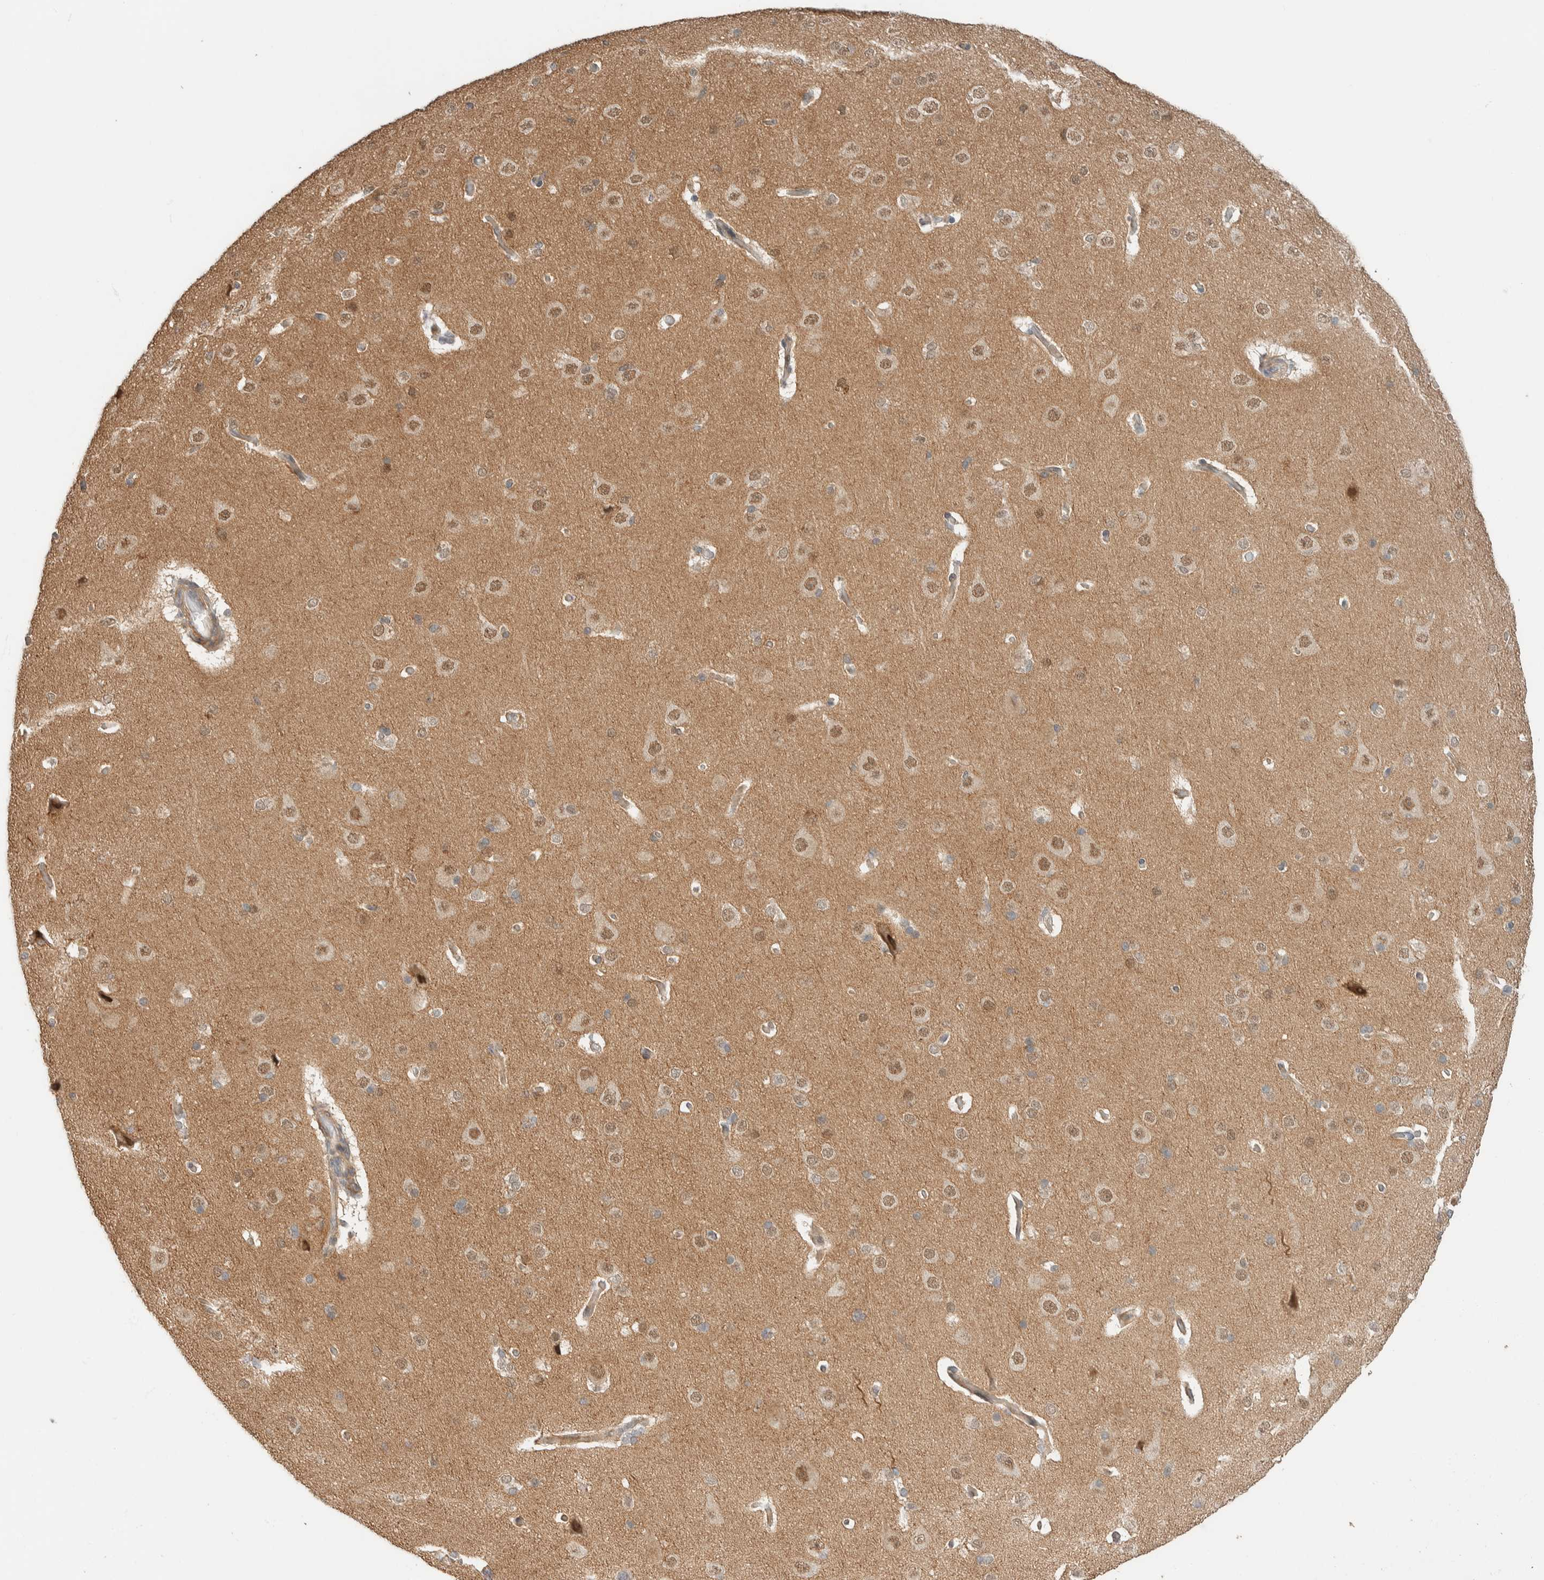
{"staining": {"intensity": "weak", "quantity": "25%-75%", "location": "cytoplasmic/membranous"}, "tissue": "cerebral cortex", "cell_type": "Endothelial cells", "image_type": "normal", "snomed": [{"axis": "morphology", "description": "Normal tissue, NOS"}, {"axis": "topography", "description": "Cerebral cortex"}], "caption": "Cerebral cortex stained with DAB IHC shows low levels of weak cytoplasmic/membranous staining in approximately 25%-75% of endothelial cells.", "gene": "ZBTB2", "patient": {"sex": "male", "age": 62}}